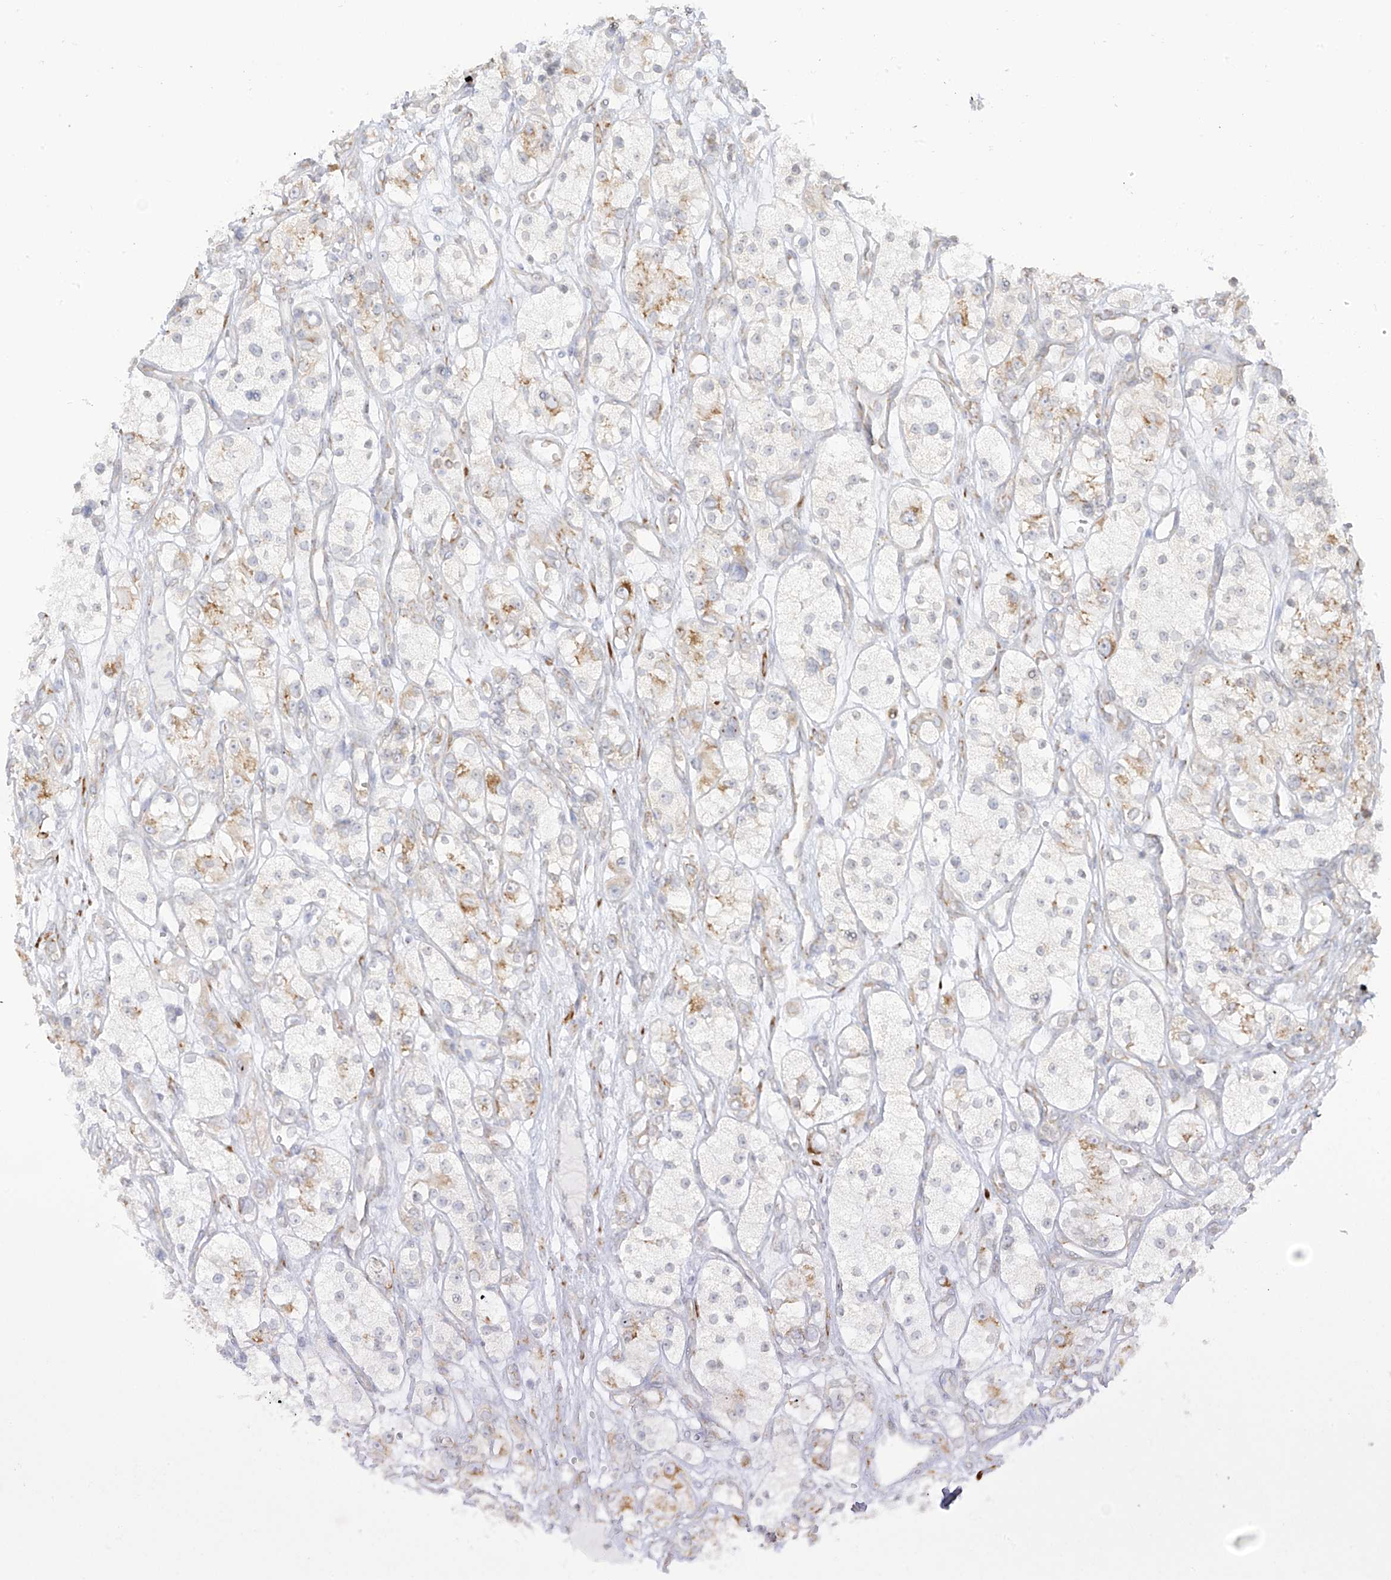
{"staining": {"intensity": "weak", "quantity": "<25%", "location": "cytoplasmic/membranous"}, "tissue": "renal cancer", "cell_type": "Tumor cells", "image_type": "cancer", "snomed": [{"axis": "morphology", "description": "Adenocarcinoma, NOS"}, {"axis": "topography", "description": "Kidney"}], "caption": "There is no significant expression in tumor cells of adenocarcinoma (renal).", "gene": "LRRC59", "patient": {"sex": "female", "age": 57}}